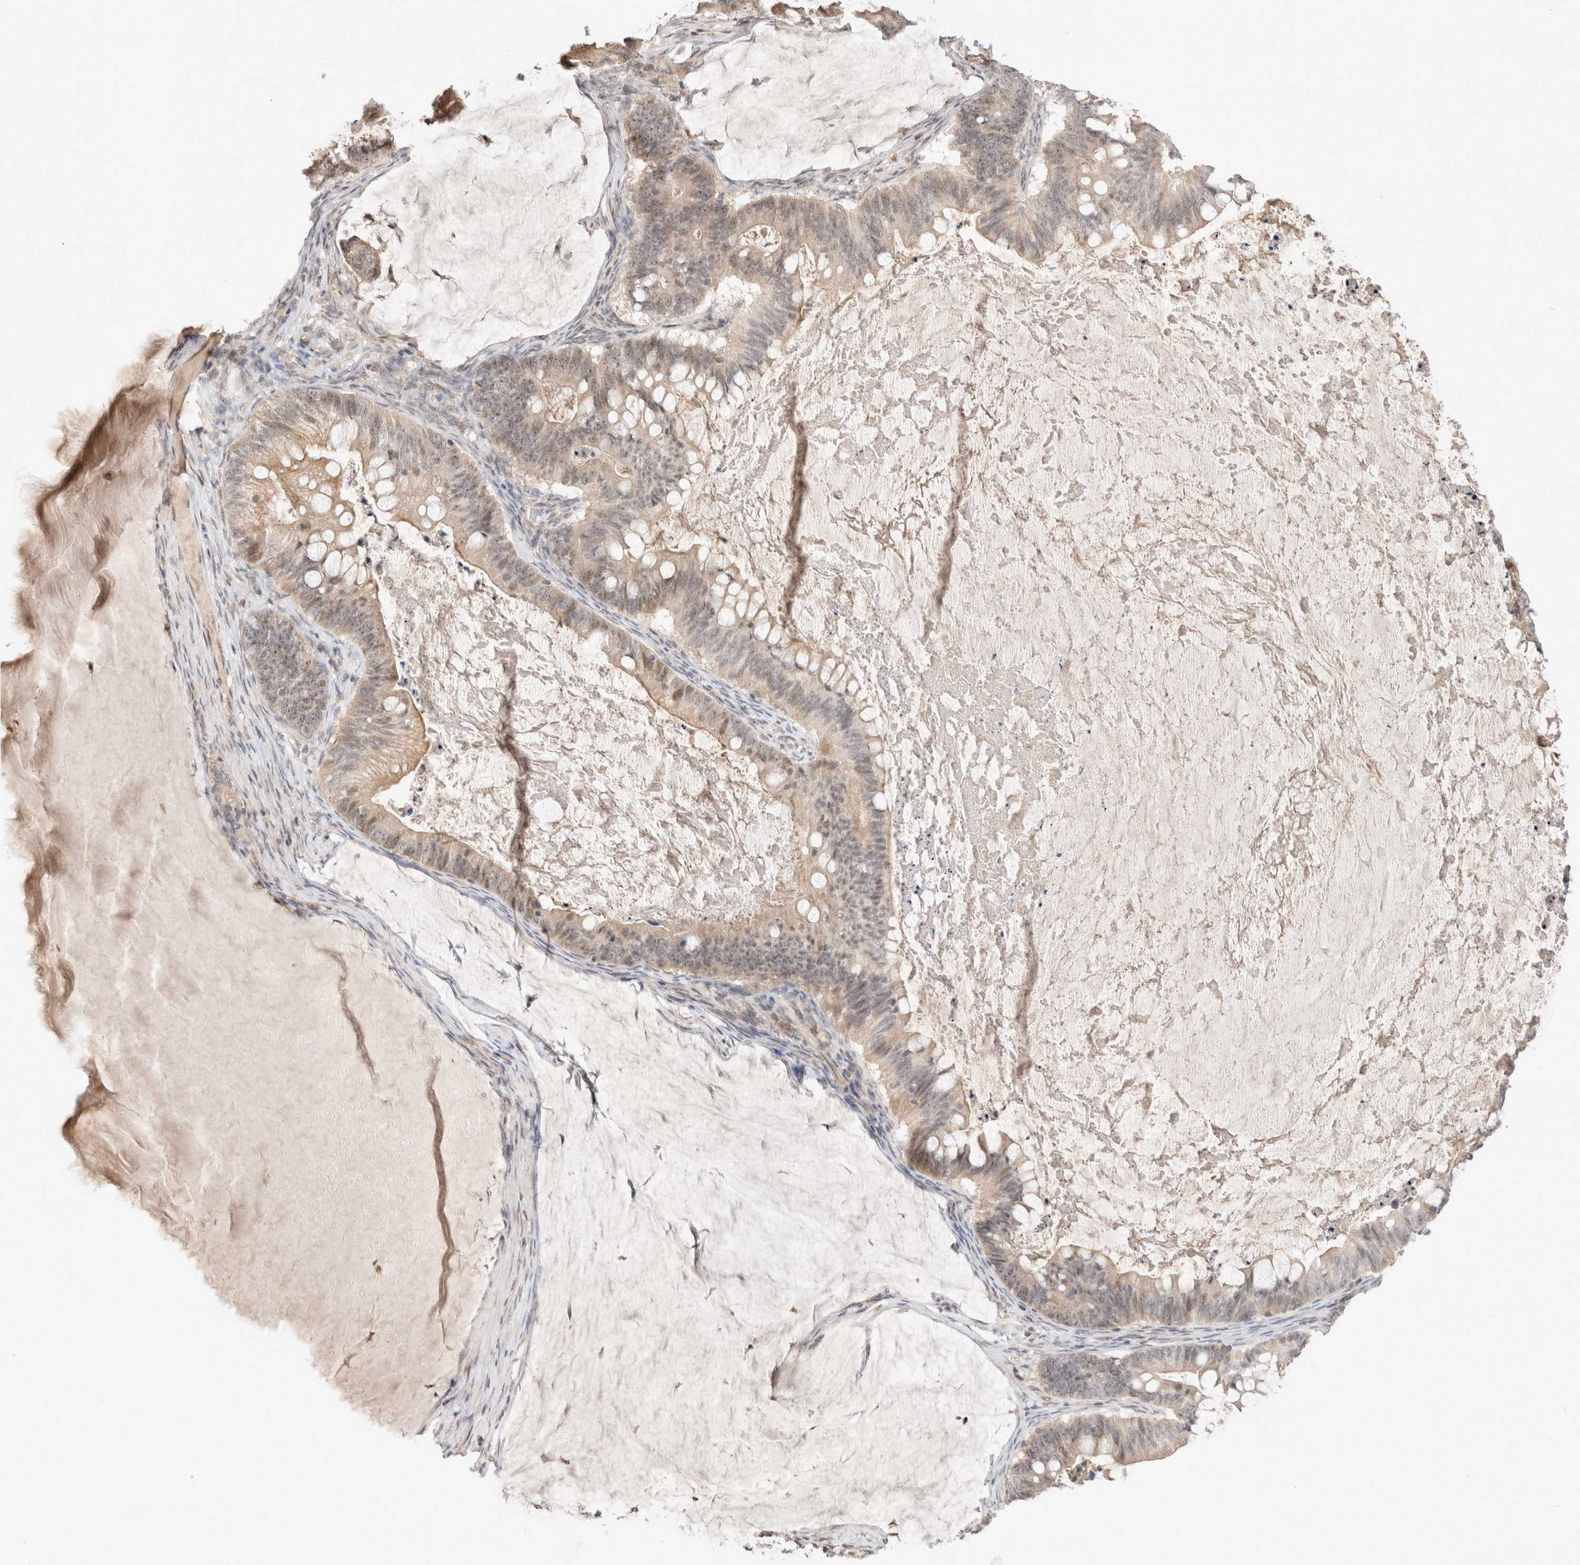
{"staining": {"intensity": "weak", "quantity": ">75%", "location": "cytoplasmic/membranous,nuclear"}, "tissue": "ovarian cancer", "cell_type": "Tumor cells", "image_type": "cancer", "snomed": [{"axis": "morphology", "description": "Cystadenocarcinoma, mucinous, NOS"}, {"axis": "topography", "description": "Ovary"}], "caption": "Tumor cells reveal low levels of weak cytoplasmic/membranous and nuclear staining in approximately >75% of cells in ovarian mucinous cystadenocarcinoma.", "gene": "SYDE2", "patient": {"sex": "female", "age": 61}}